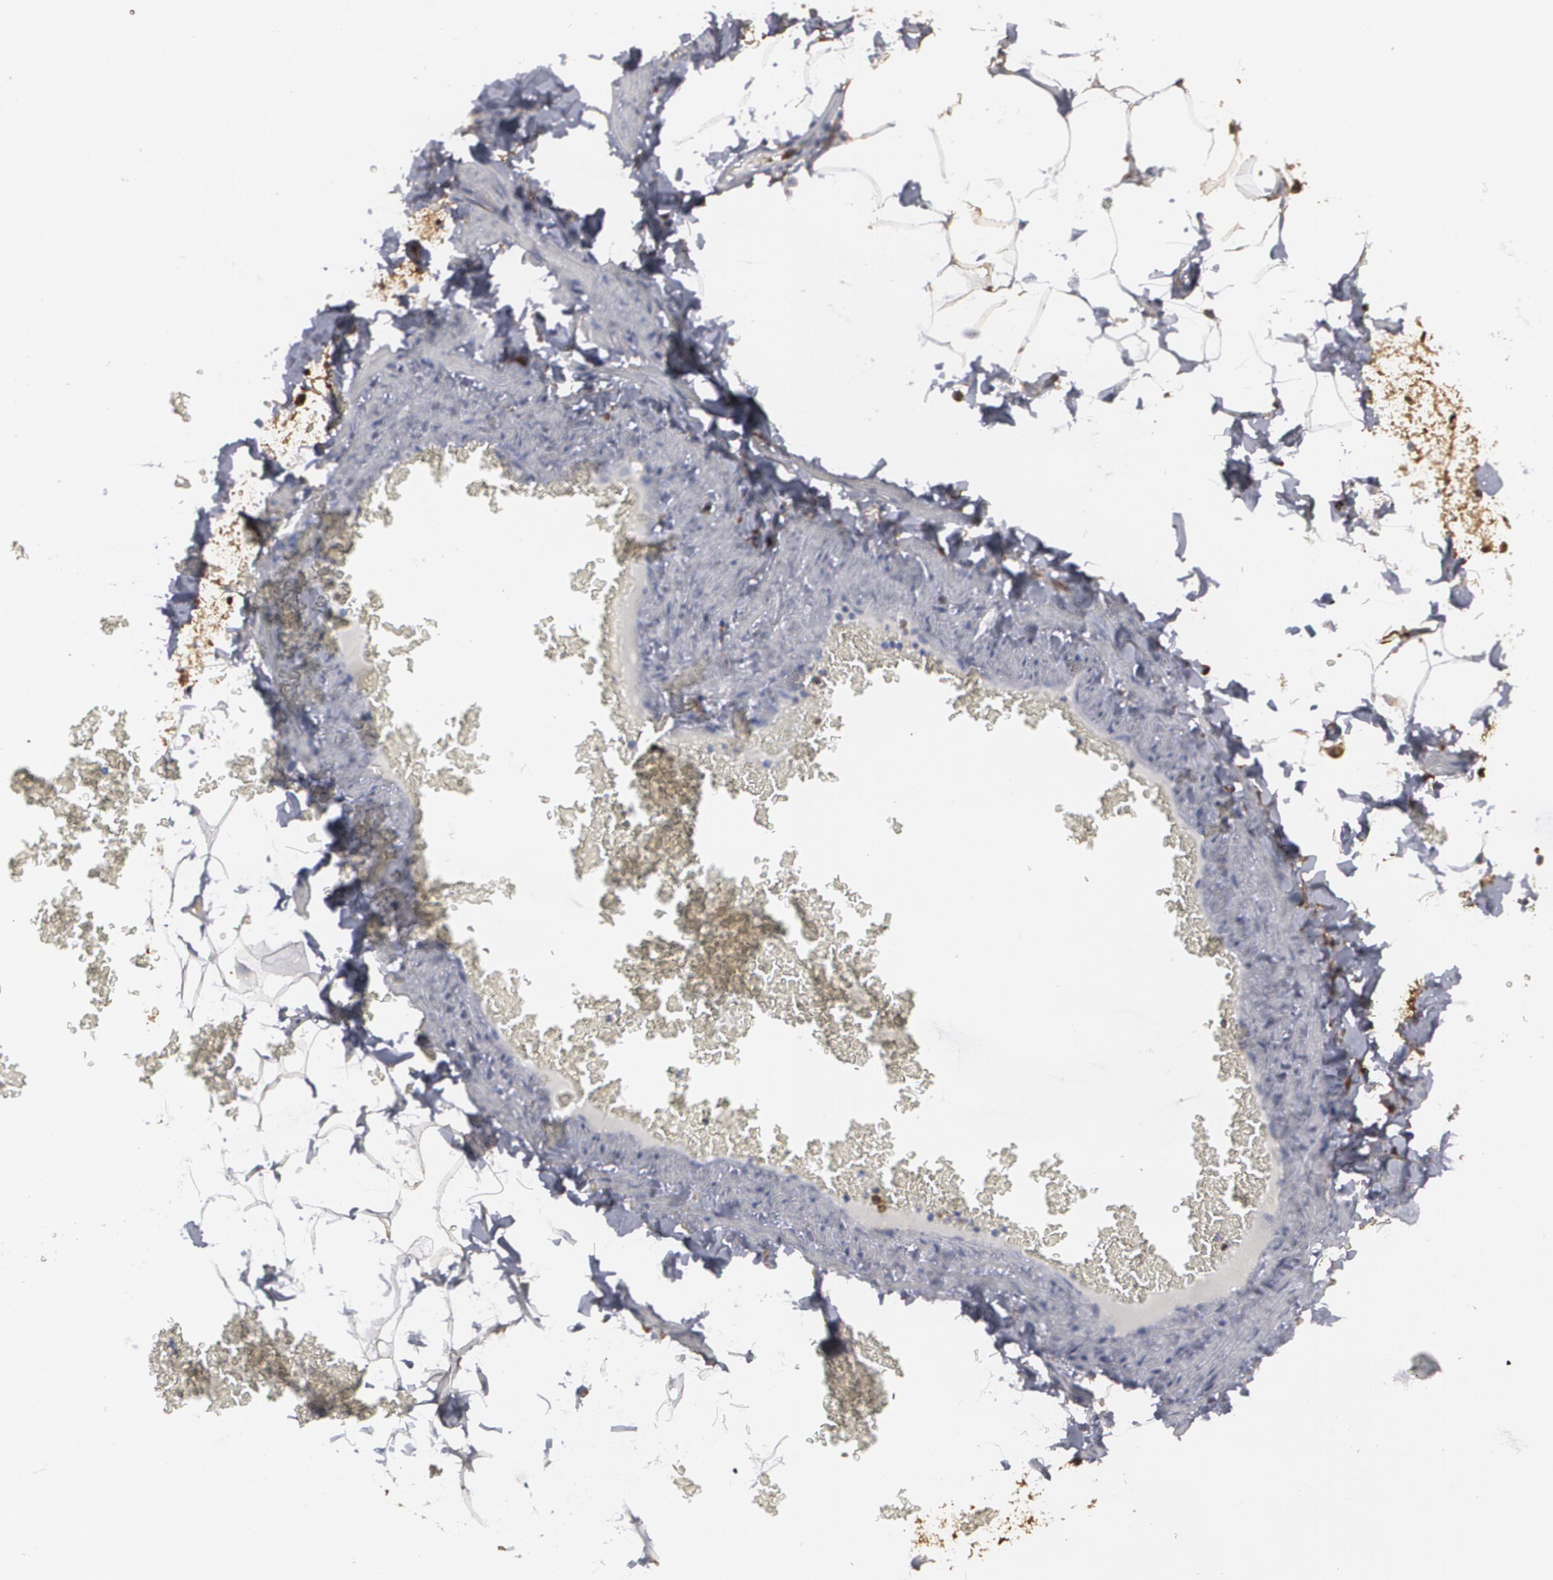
{"staining": {"intensity": "strong", "quantity": "25%-75%", "location": "cytoplasmic/membranous"}, "tissue": "adipose tissue", "cell_type": "Adipocytes", "image_type": "normal", "snomed": [{"axis": "morphology", "description": "Normal tissue, NOS"}, {"axis": "topography", "description": "Vascular tissue"}], "caption": "This is a micrograph of immunohistochemistry staining of unremarkable adipose tissue, which shows strong positivity in the cytoplasmic/membranous of adipocytes.", "gene": "ODC1", "patient": {"sex": "male", "age": 41}}